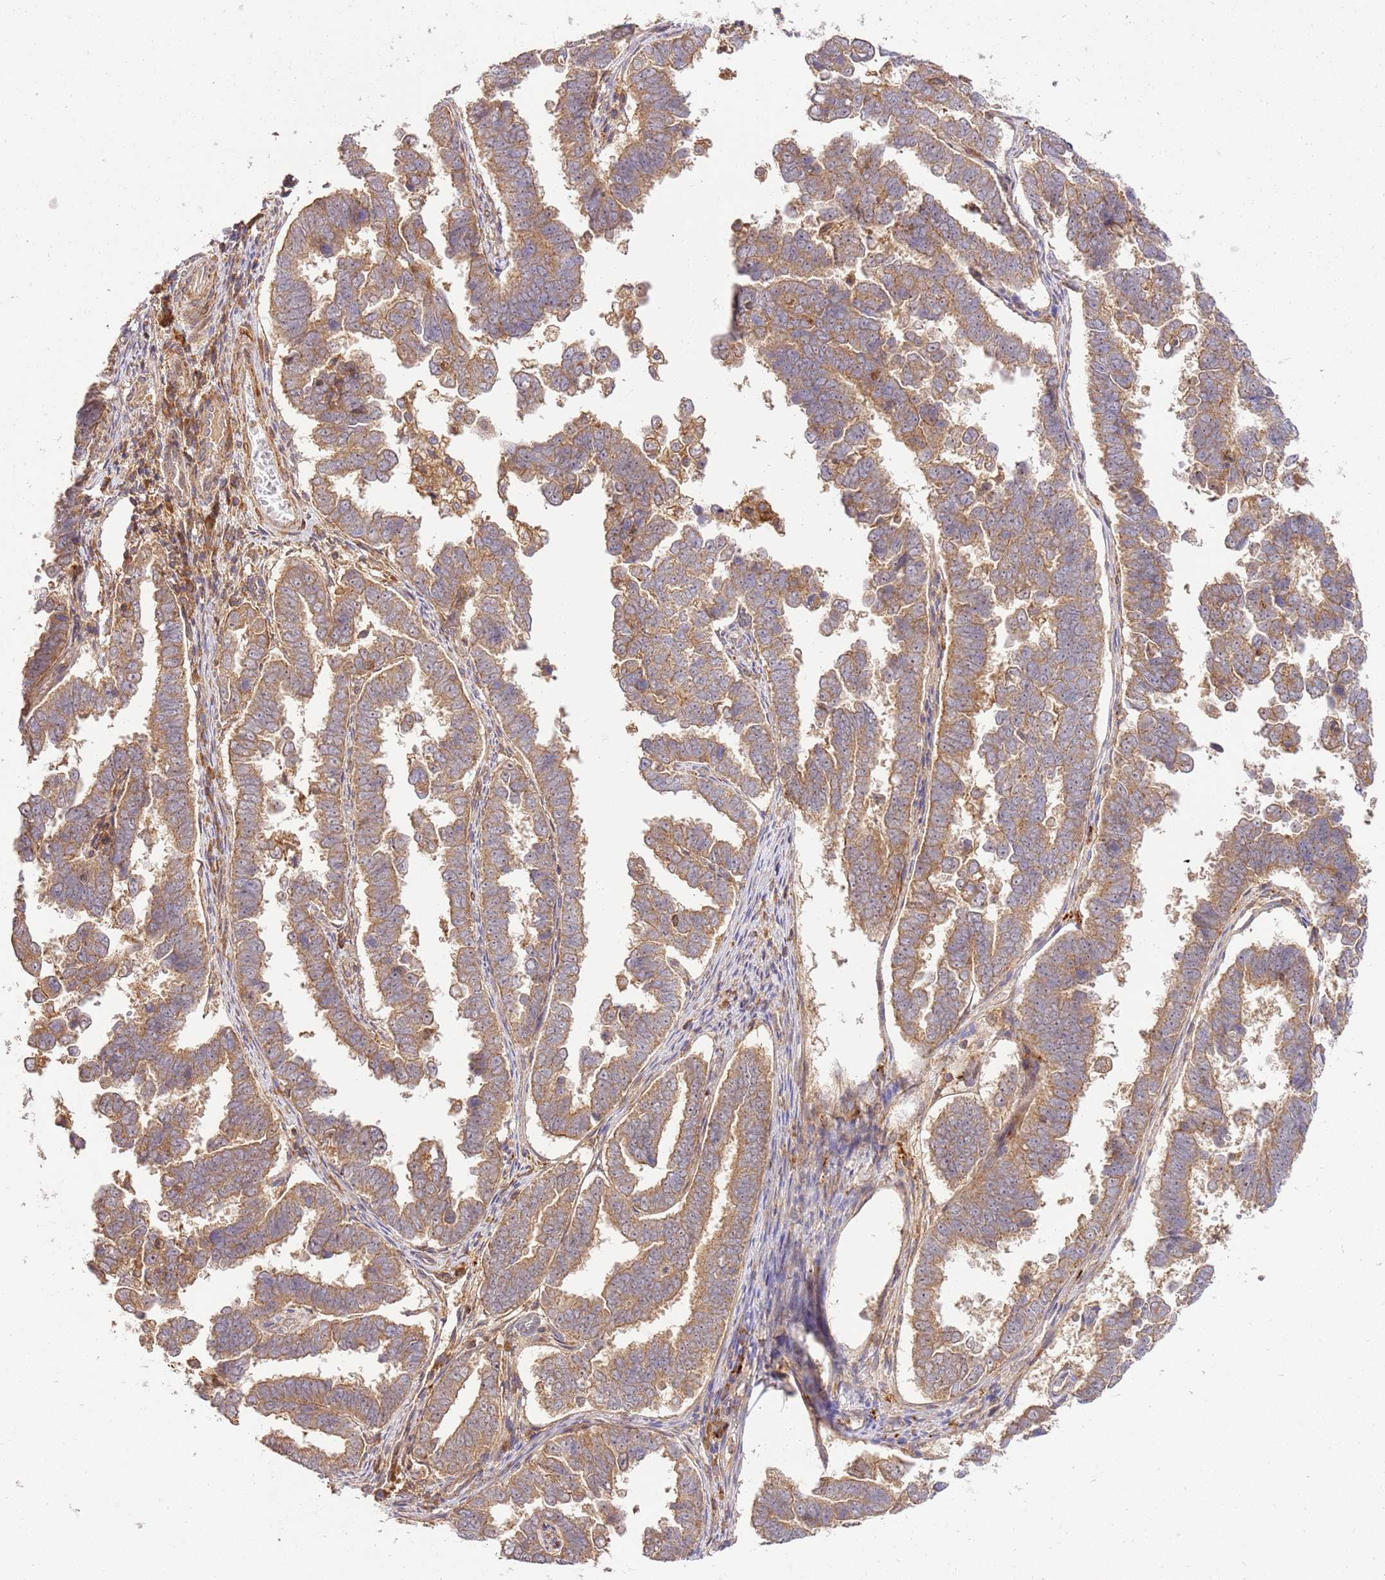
{"staining": {"intensity": "moderate", "quantity": ">75%", "location": "cytoplasmic/membranous"}, "tissue": "endometrial cancer", "cell_type": "Tumor cells", "image_type": "cancer", "snomed": [{"axis": "morphology", "description": "Adenocarcinoma, NOS"}, {"axis": "topography", "description": "Endometrium"}], "caption": "A medium amount of moderate cytoplasmic/membranous expression is seen in about >75% of tumor cells in adenocarcinoma (endometrial) tissue. The protein is stained brown, and the nuclei are stained in blue (DAB IHC with brightfield microscopy, high magnification).", "gene": "GAREM1", "patient": {"sex": "female", "age": 75}}